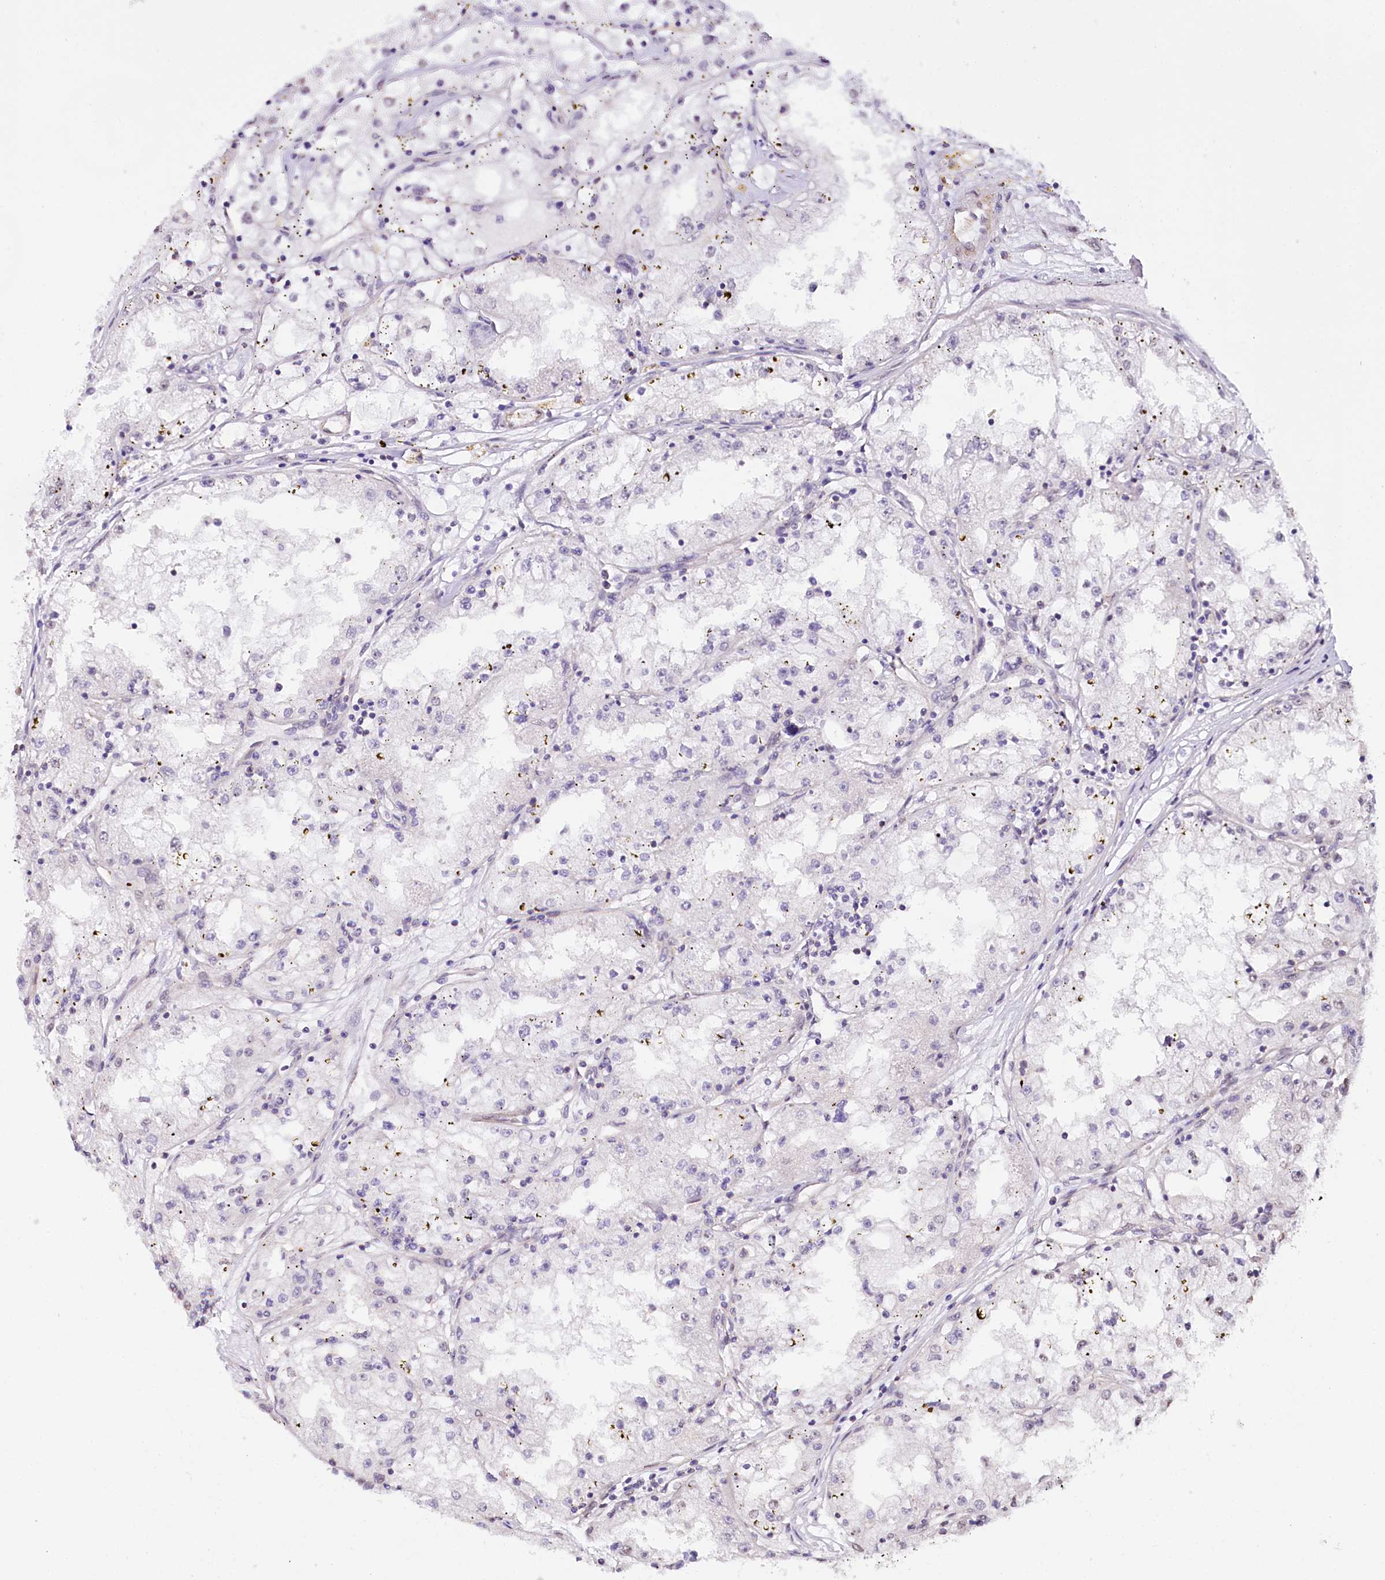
{"staining": {"intensity": "negative", "quantity": "none", "location": "none"}, "tissue": "renal cancer", "cell_type": "Tumor cells", "image_type": "cancer", "snomed": [{"axis": "morphology", "description": "Adenocarcinoma, NOS"}, {"axis": "topography", "description": "Kidney"}], "caption": "Micrograph shows no significant protein staining in tumor cells of renal cancer.", "gene": "ST7", "patient": {"sex": "male", "age": 56}}